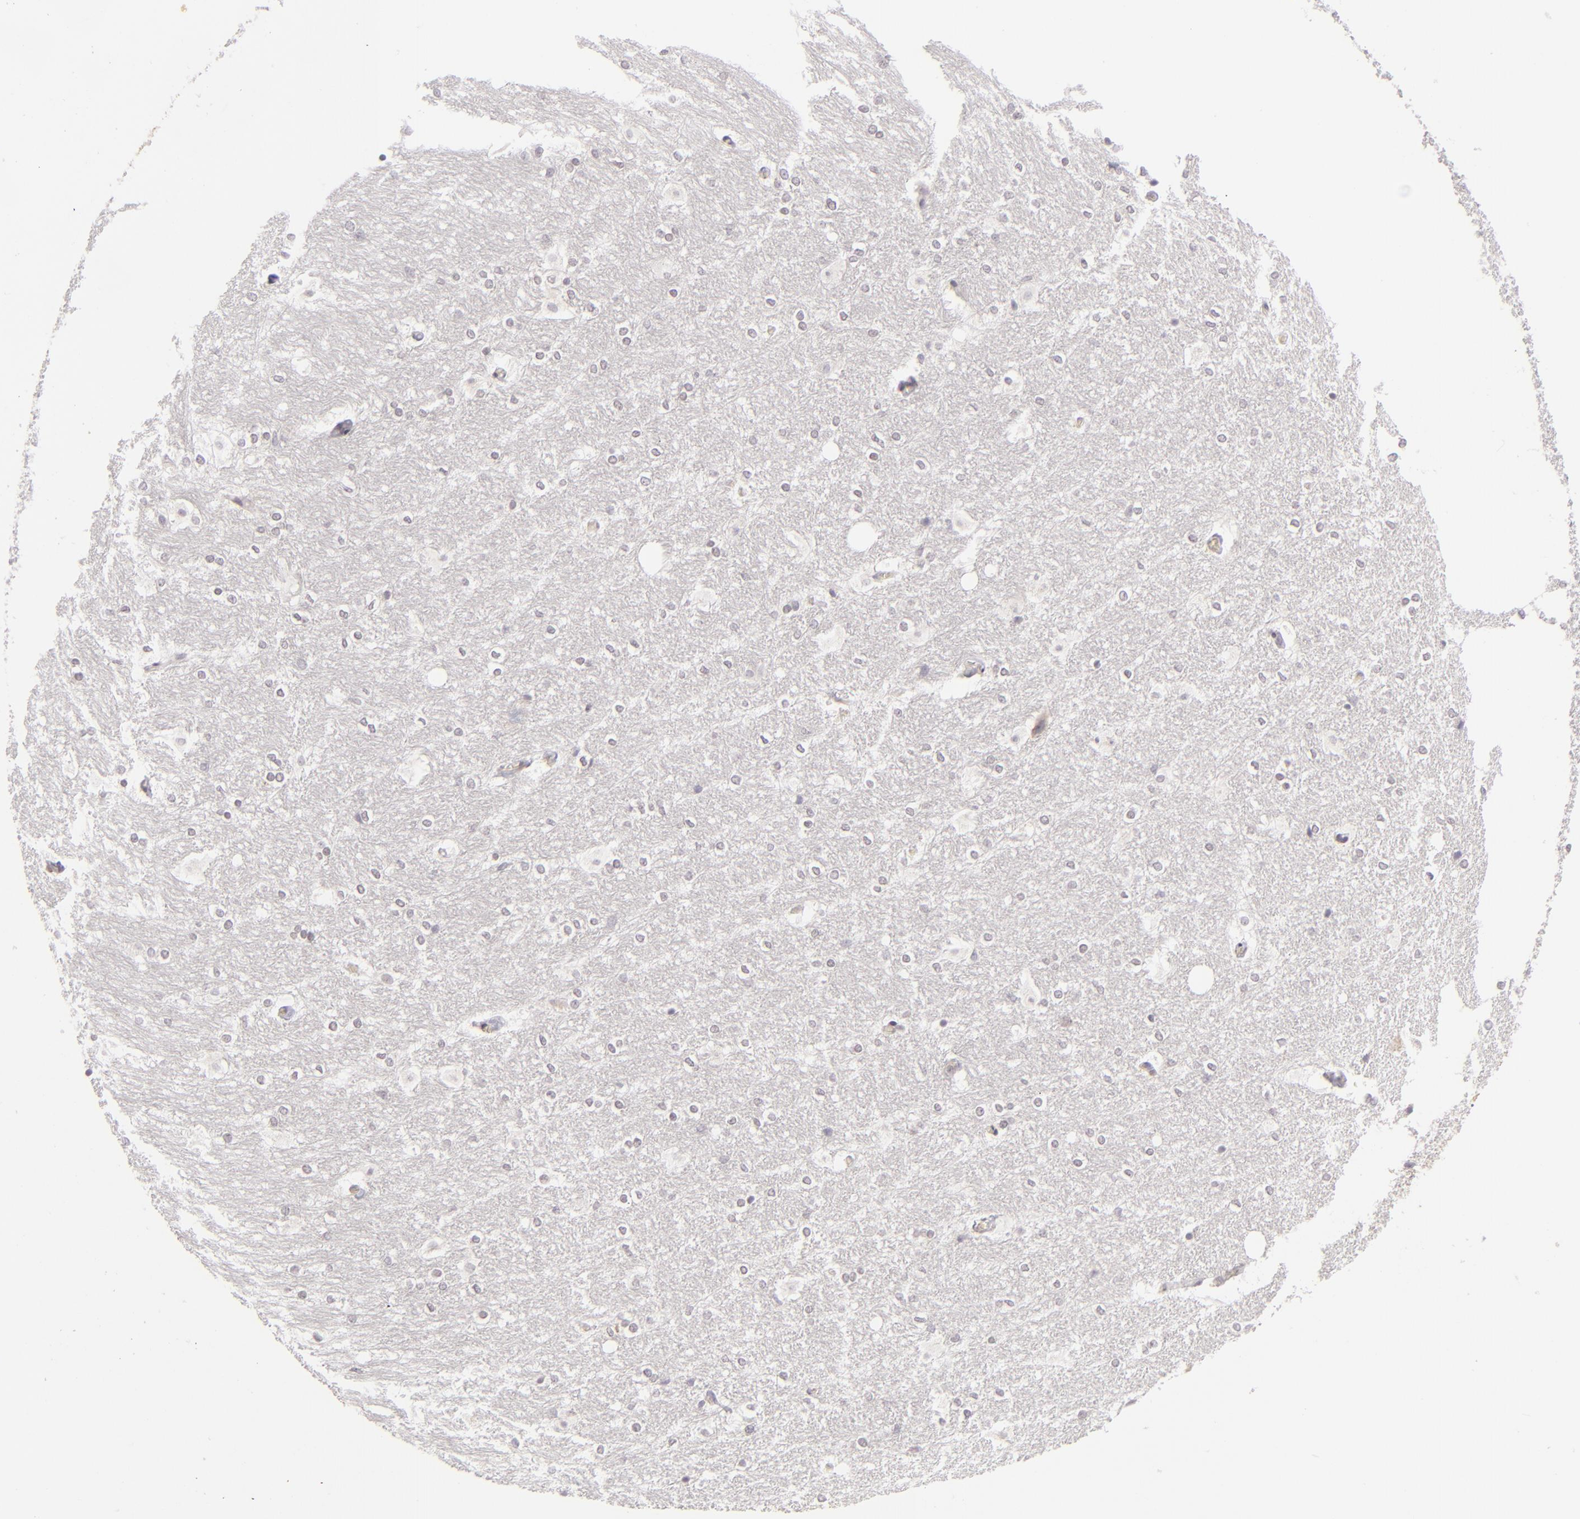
{"staining": {"intensity": "negative", "quantity": "none", "location": "none"}, "tissue": "hippocampus", "cell_type": "Glial cells", "image_type": "normal", "snomed": [{"axis": "morphology", "description": "Normal tissue, NOS"}, {"axis": "topography", "description": "Hippocampus"}], "caption": "The image displays no staining of glial cells in unremarkable hippocampus.", "gene": "SIX1", "patient": {"sex": "female", "age": 19}}